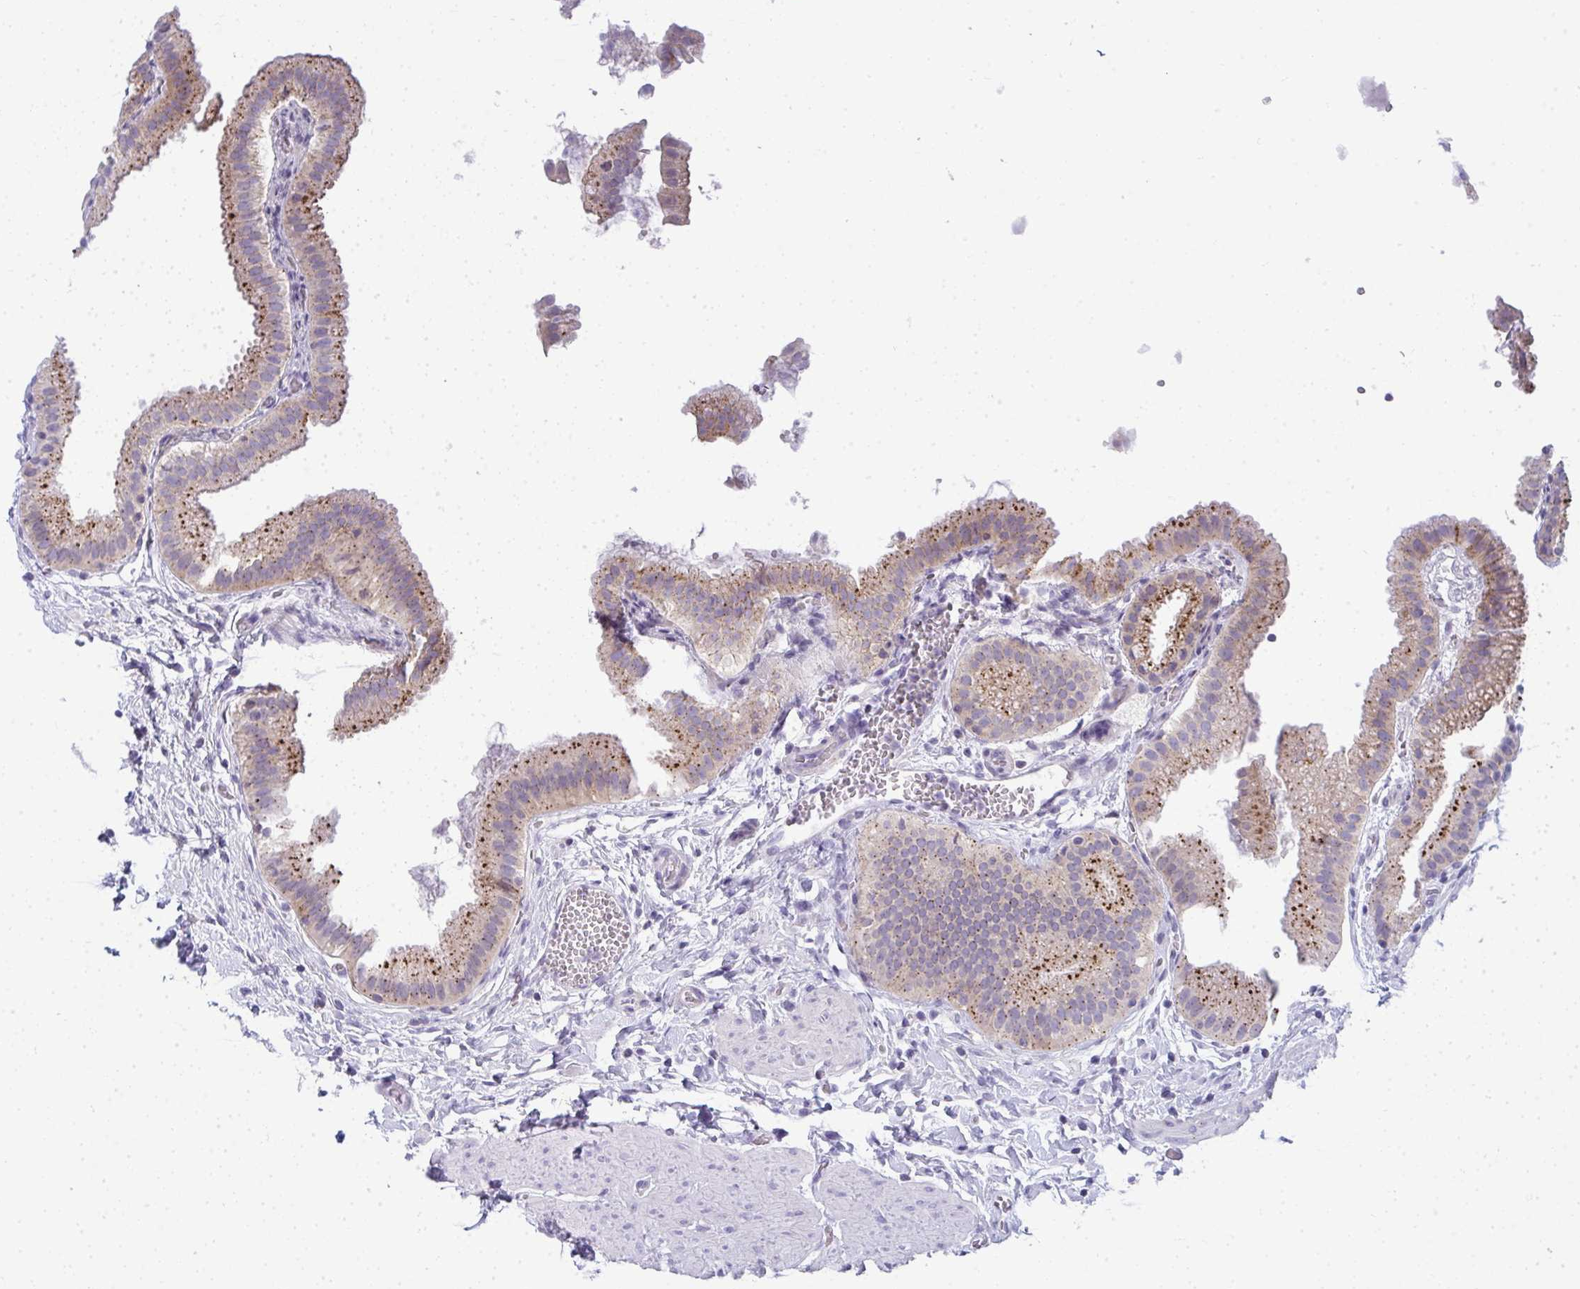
{"staining": {"intensity": "moderate", "quantity": "25%-75%", "location": "cytoplasmic/membranous"}, "tissue": "gallbladder", "cell_type": "Glandular cells", "image_type": "normal", "snomed": [{"axis": "morphology", "description": "Normal tissue, NOS"}, {"axis": "topography", "description": "Gallbladder"}], "caption": "The image reveals immunohistochemical staining of benign gallbladder. There is moderate cytoplasmic/membranous expression is present in approximately 25%-75% of glandular cells. The staining was performed using DAB (3,3'-diaminobenzidine), with brown indicating positive protein expression. Nuclei are stained blue with hematoxylin.", "gene": "VPS4B", "patient": {"sex": "female", "age": 63}}